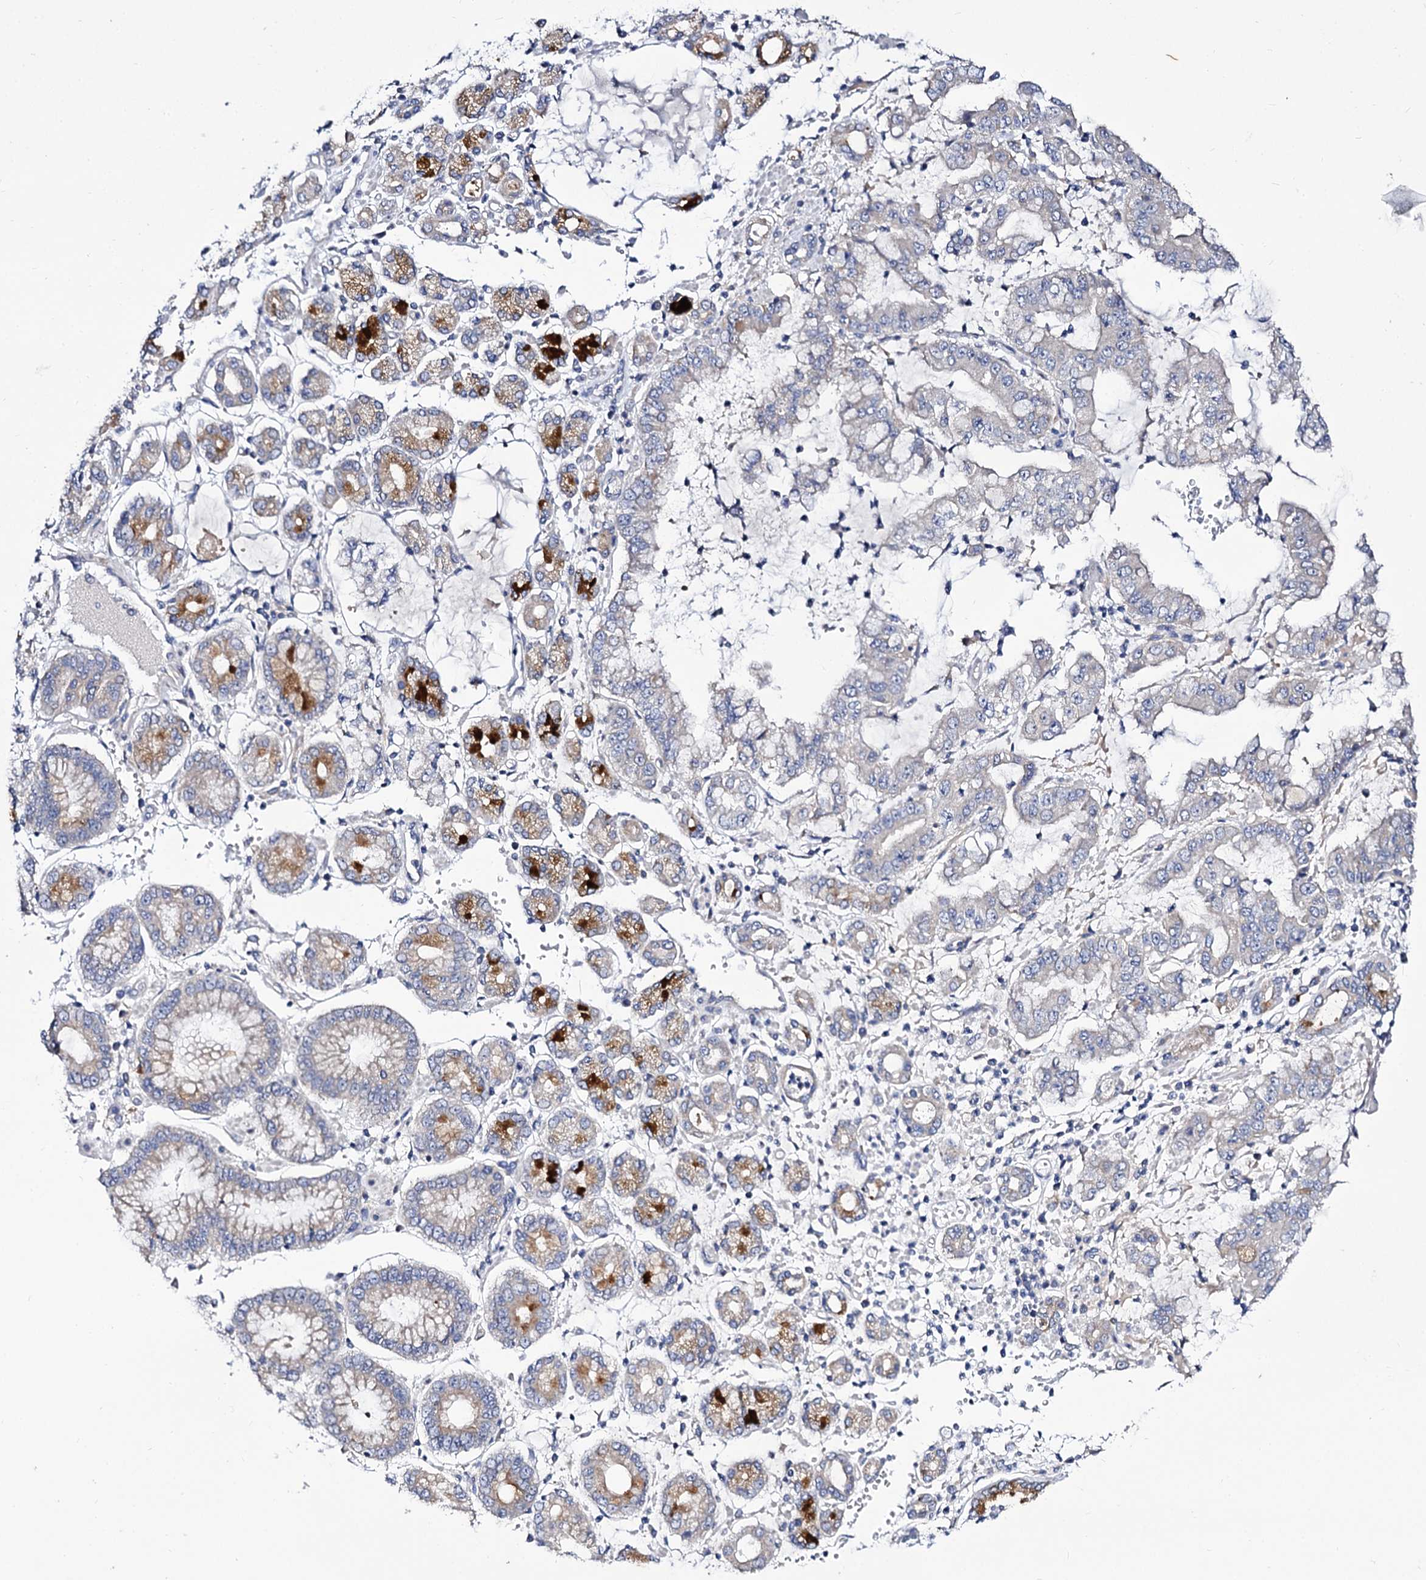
{"staining": {"intensity": "negative", "quantity": "none", "location": "none"}, "tissue": "stomach cancer", "cell_type": "Tumor cells", "image_type": "cancer", "snomed": [{"axis": "morphology", "description": "Adenocarcinoma, NOS"}, {"axis": "topography", "description": "Stomach"}], "caption": "An image of human adenocarcinoma (stomach) is negative for staining in tumor cells.", "gene": "PANX2", "patient": {"sex": "male", "age": 76}}